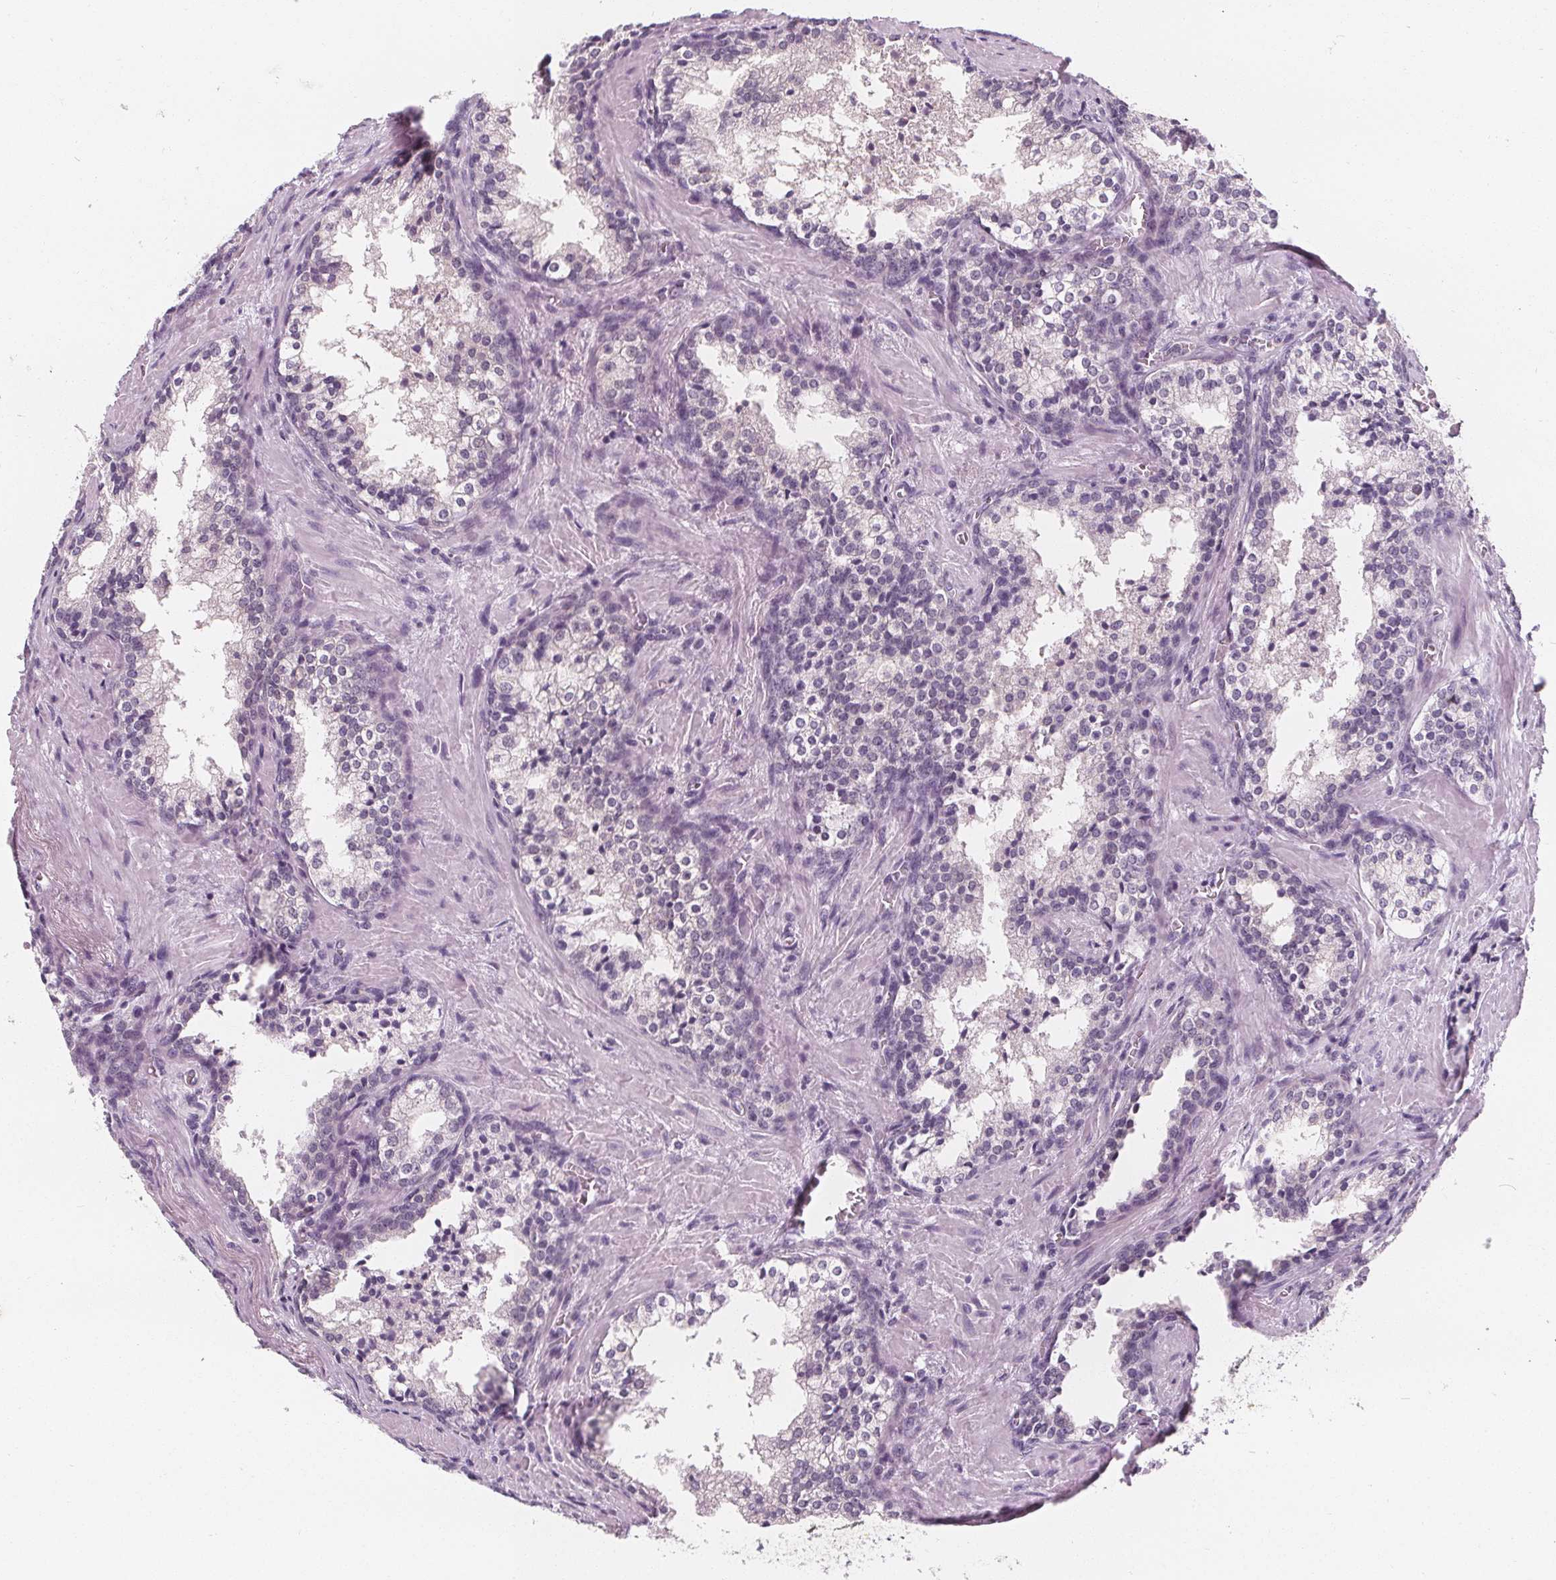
{"staining": {"intensity": "negative", "quantity": "none", "location": "none"}, "tissue": "prostate cancer", "cell_type": "Tumor cells", "image_type": "cancer", "snomed": [{"axis": "morphology", "description": "Adenocarcinoma, NOS"}, {"axis": "topography", "description": "Prostate and seminal vesicle, NOS"}], "caption": "Tumor cells show no significant protein staining in adenocarcinoma (prostate). The staining is performed using DAB (3,3'-diaminobenzidine) brown chromogen with nuclei counter-stained in using hematoxylin.", "gene": "UGP2", "patient": {"sex": "male", "age": 63}}